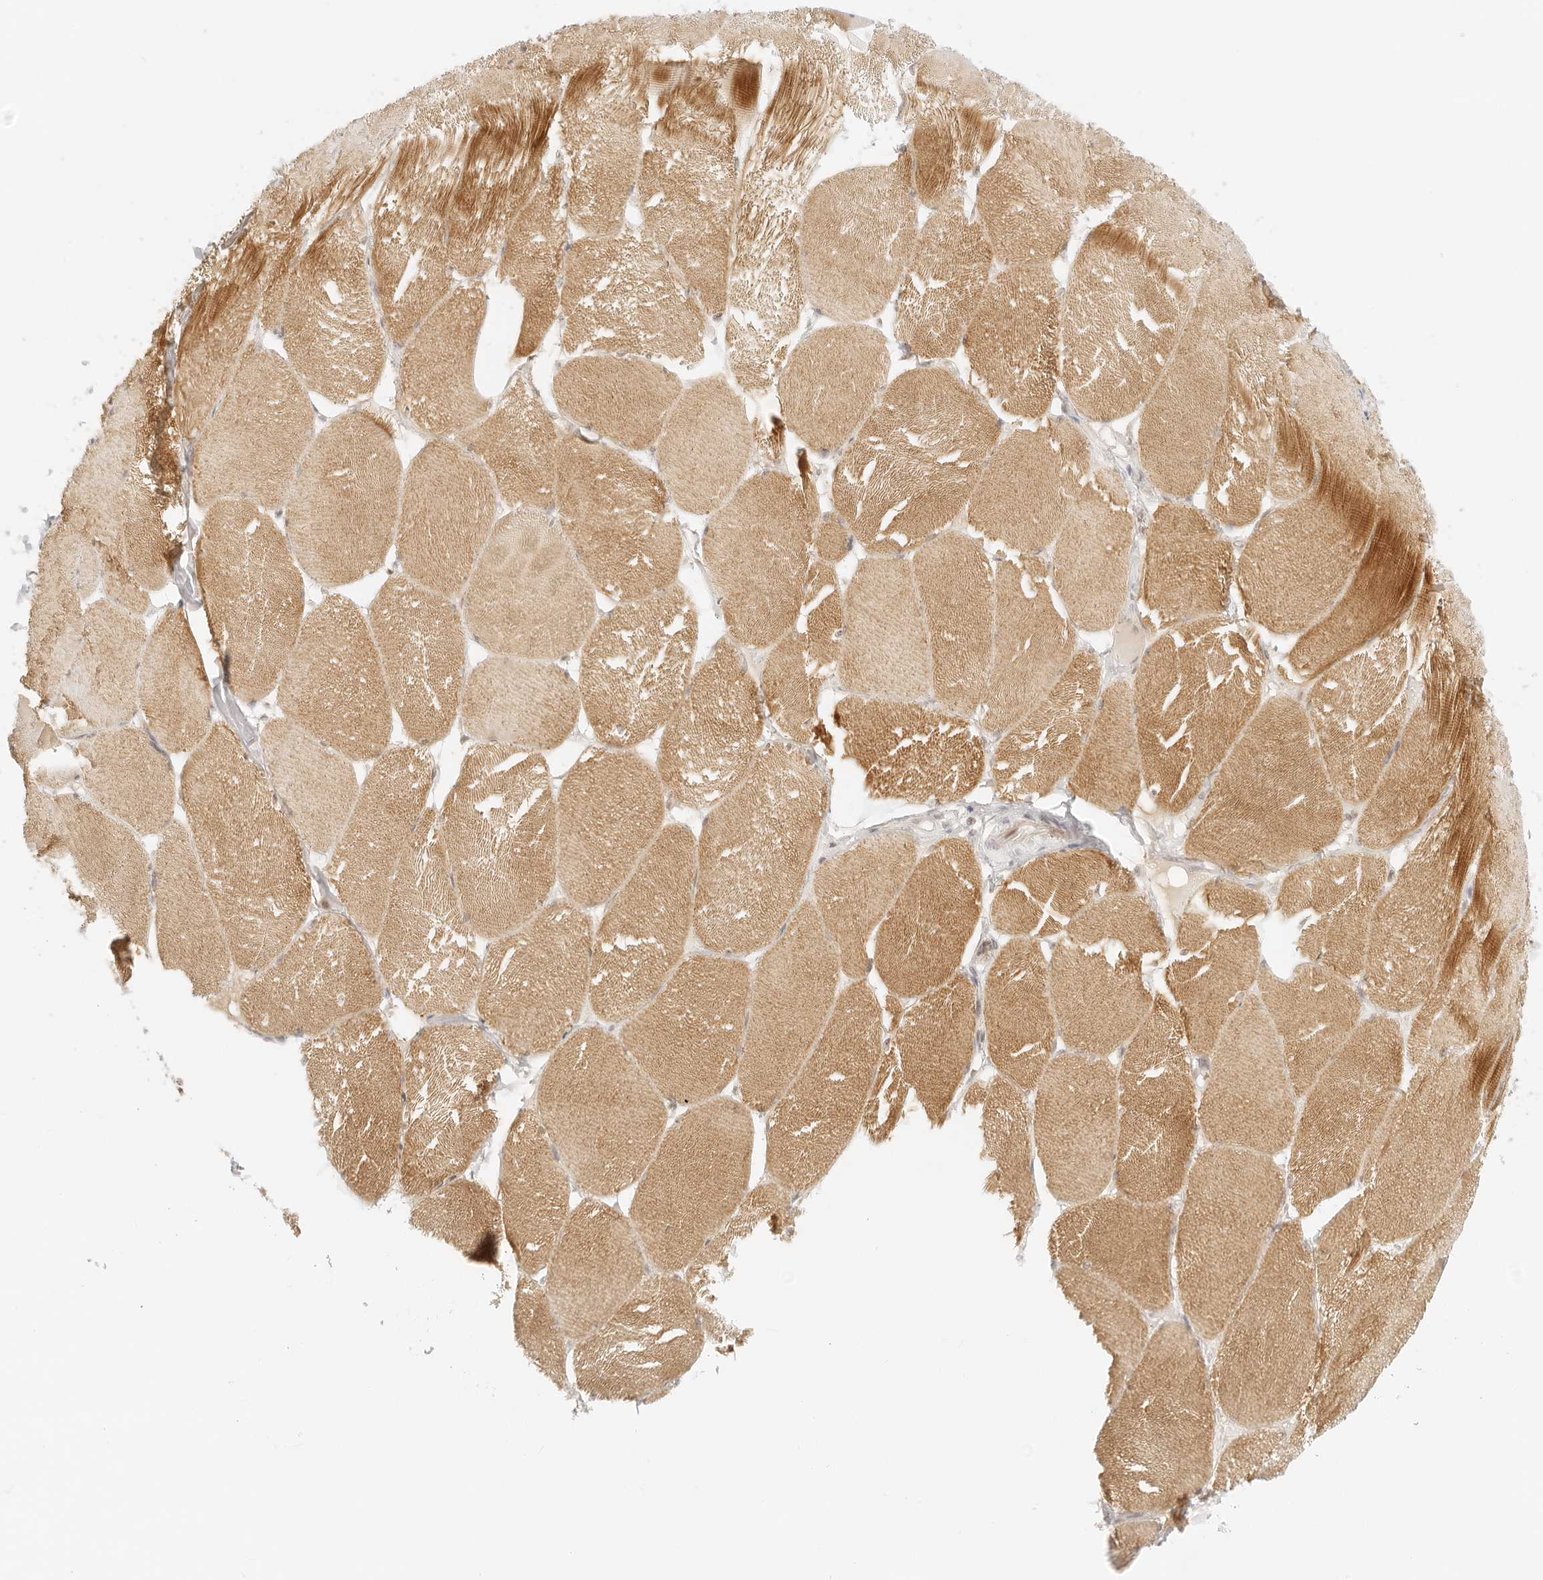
{"staining": {"intensity": "moderate", "quantity": "25%-75%", "location": "cytoplasmic/membranous"}, "tissue": "skeletal muscle", "cell_type": "Myocytes", "image_type": "normal", "snomed": [{"axis": "morphology", "description": "Normal tissue, NOS"}, {"axis": "topography", "description": "Skin"}, {"axis": "topography", "description": "Skeletal muscle"}], "caption": "Immunohistochemical staining of benign human skeletal muscle displays moderate cytoplasmic/membranous protein positivity in about 25%-75% of myocytes.", "gene": "ITGA6", "patient": {"sex": "male", "age": 83}}